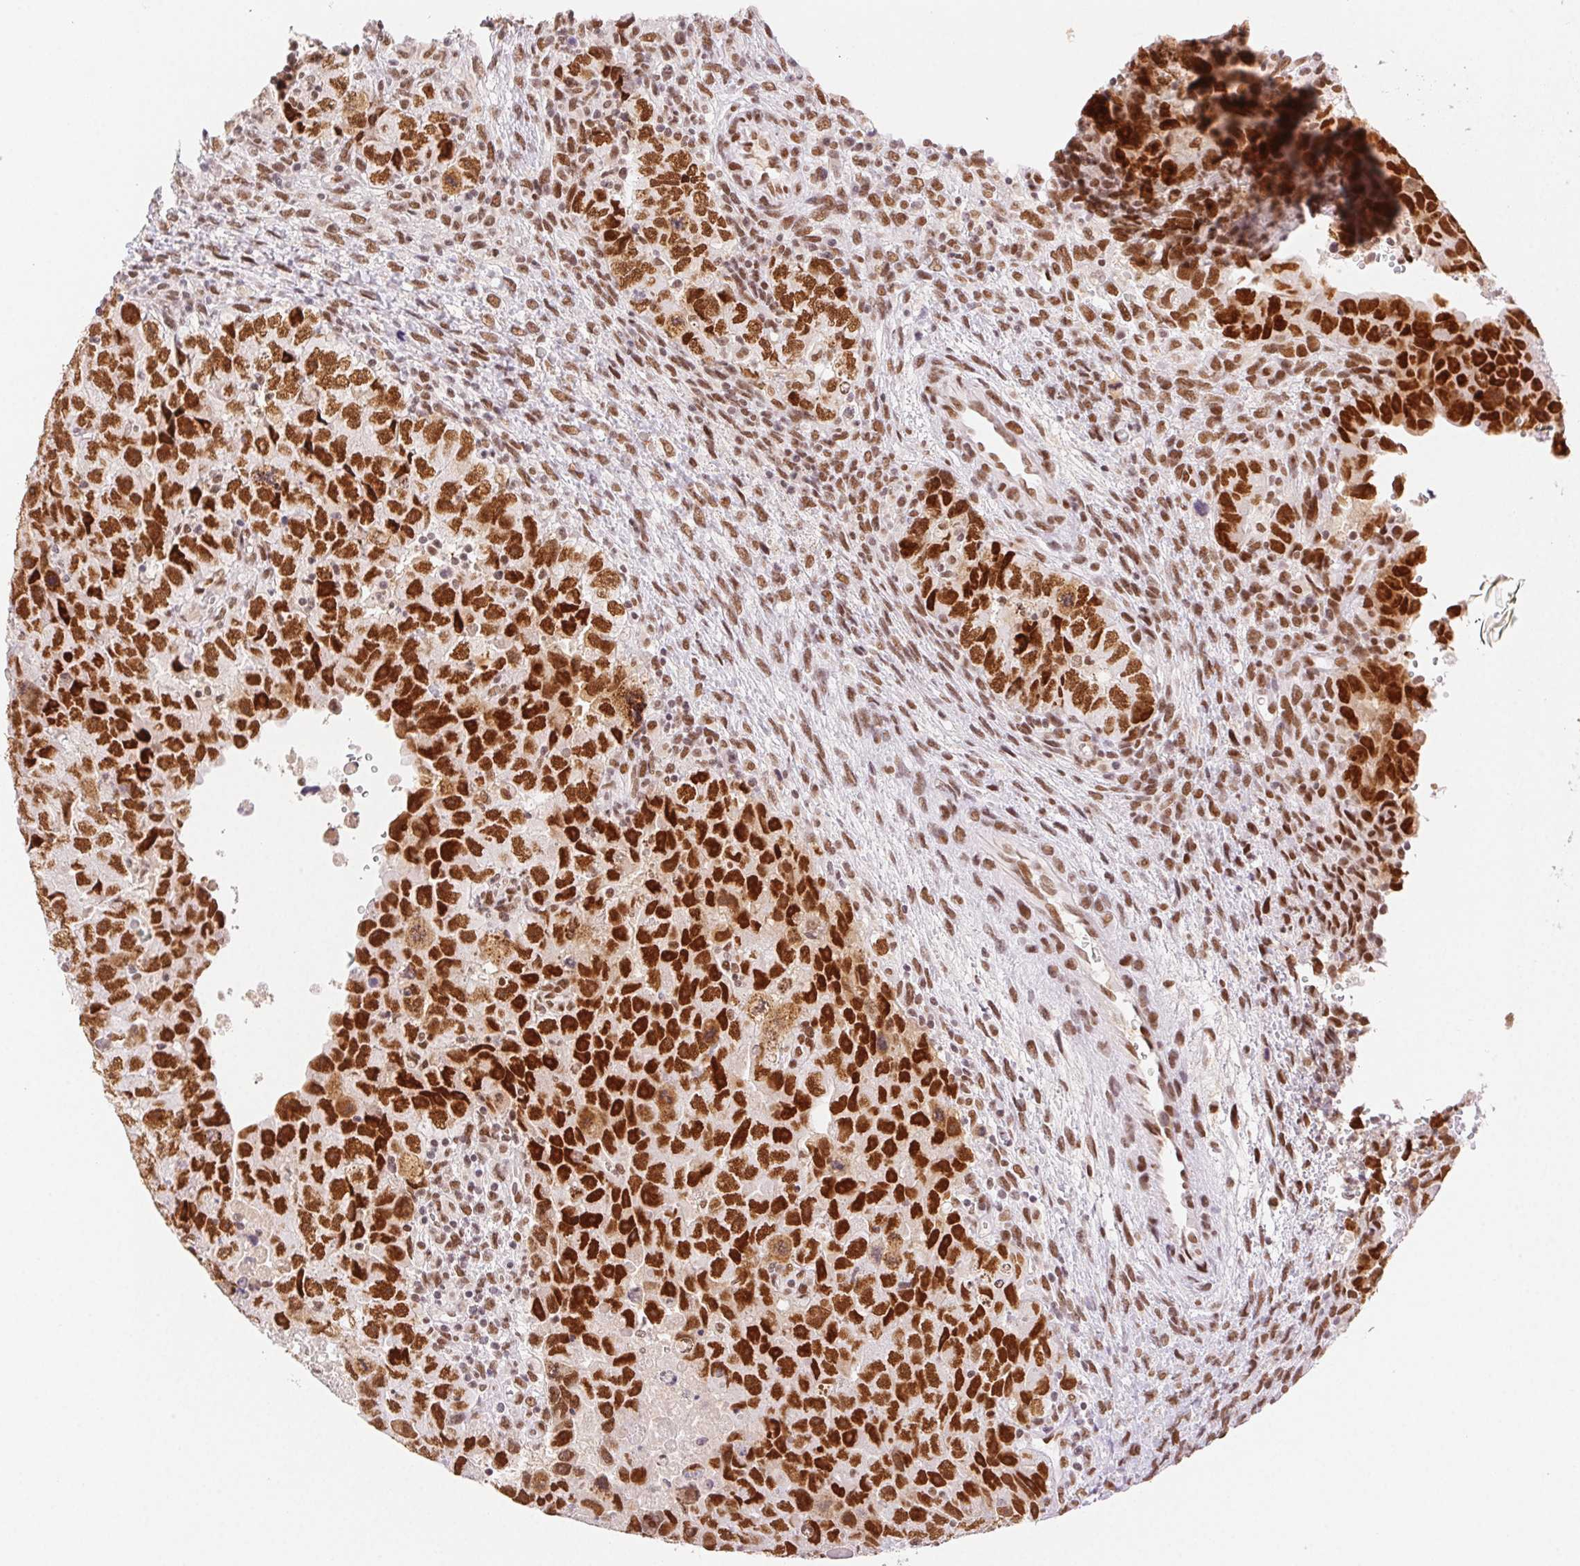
{"staining": {"intensity": "strong", "quantity": ">75%", "location": "nuclear"}, "tissue": "testis cancer", "cell_type": "Tumor cells", "image_type": "cancer", "snomed": [{"axis": "morphology", "description": "Carcinoma, Embryonal, NOS"}, {"axis": "topography", "description": "Testis"}], "caption": "A histopathology image showing strong nuclear positivity in approximately >75% of tumor cells in testis cancer (embryonal carcinoma), as visualized by brown immunohistochemical staining.", "gene": "H2AZ2", "patient": {"sex": "male", "age": 24}}